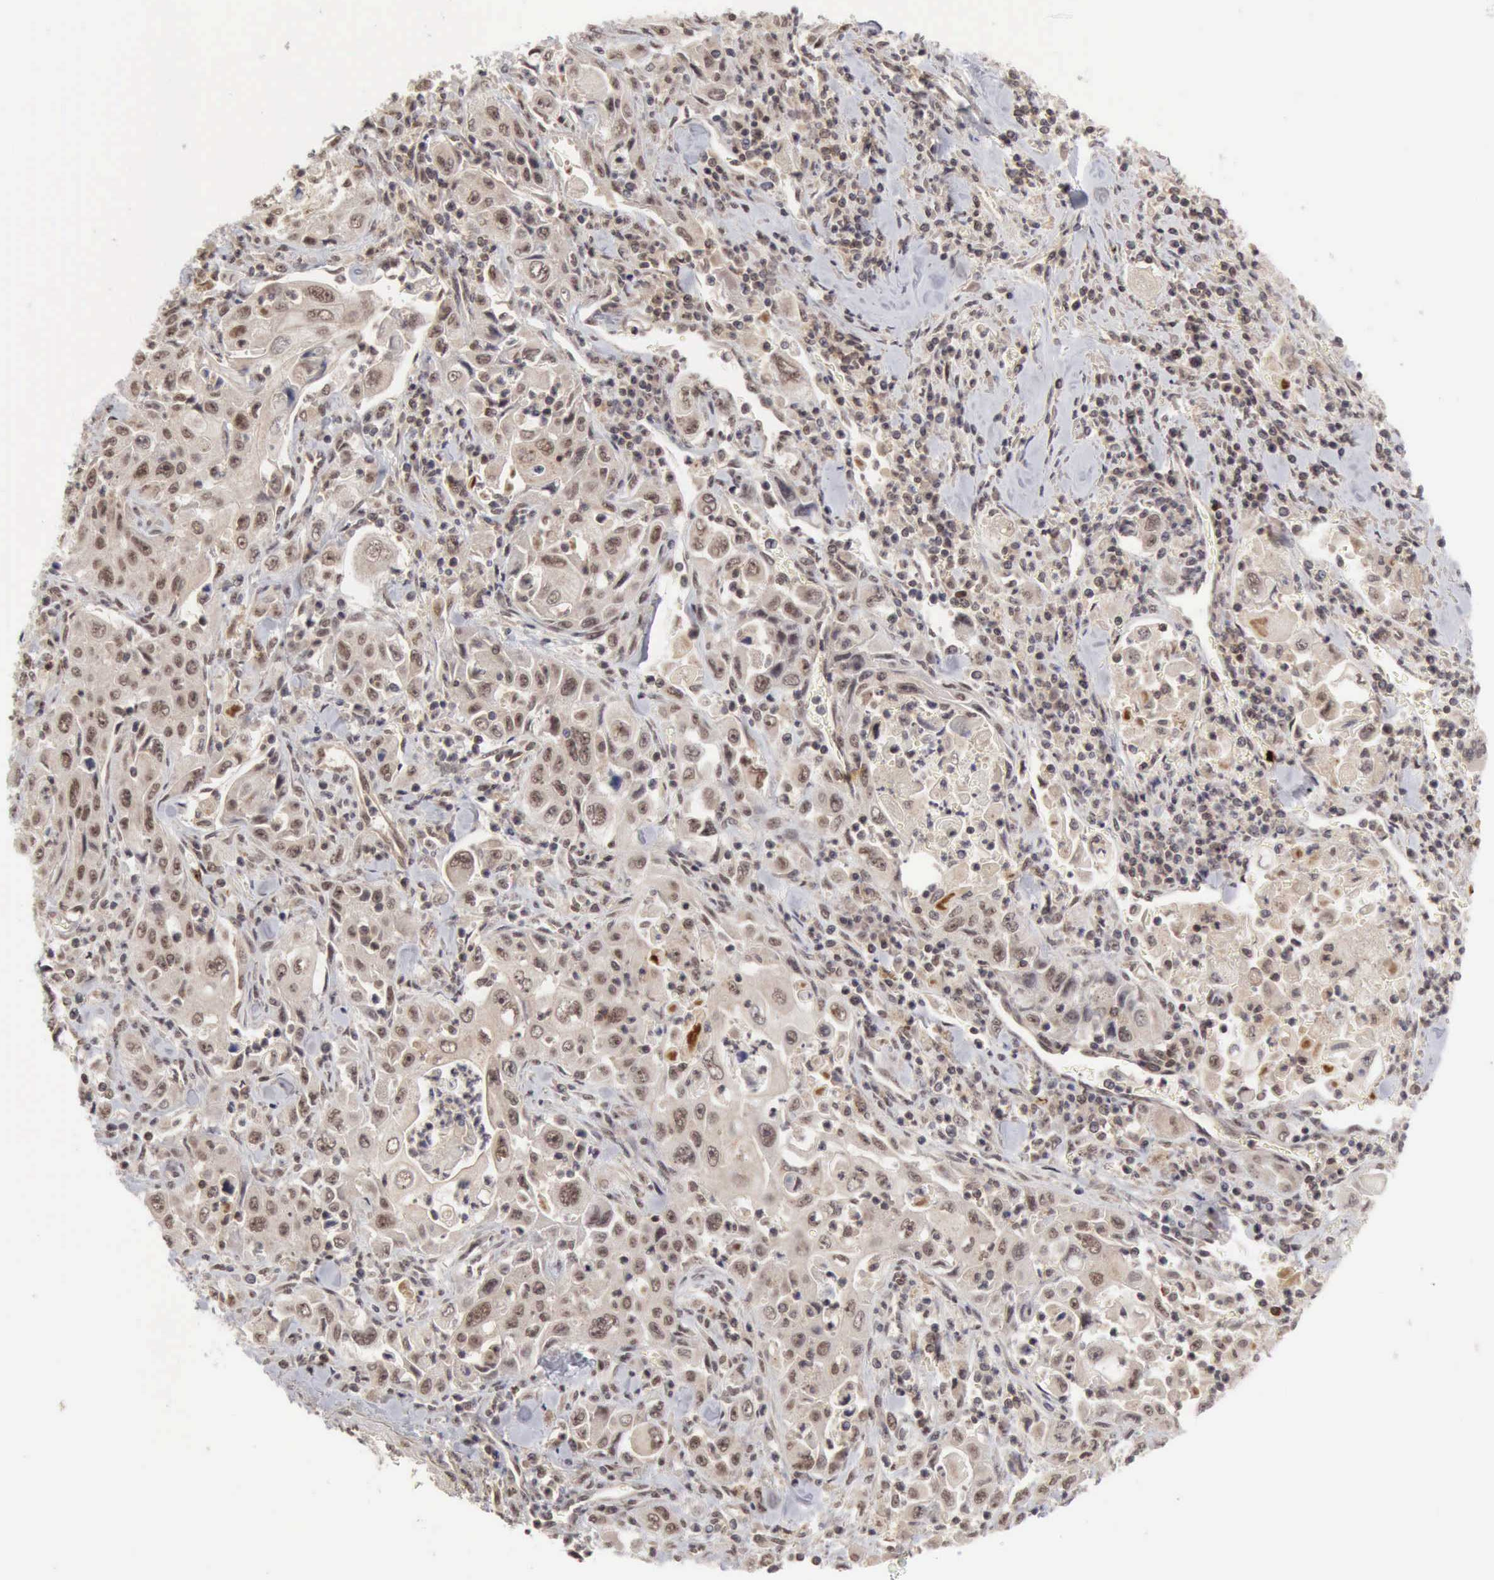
{"staining": {"intensity": "weak", "quantity": ">75%", "location": "cytoplasmic/membranous,nuclear"}, "tissue": "pancreatic cancer", "cell_type": "Tumor cells", "image_type": "cancer", "snomed": [{"axis": "morphology", "description": "Adenocarcinoma, NOS"}, {"axis": "topography", "description": "Pancreas"}], "caption": "This is a photomicrograph of immunohistochemistry (IHC) staining of adenocarcinoma (pancreatic), which shows weak expression in the cytoplasmic/membranous and nuclear of tumor cells.", "gene": "CDKN2A", "patient": {"sex": "male", "age": 70}}